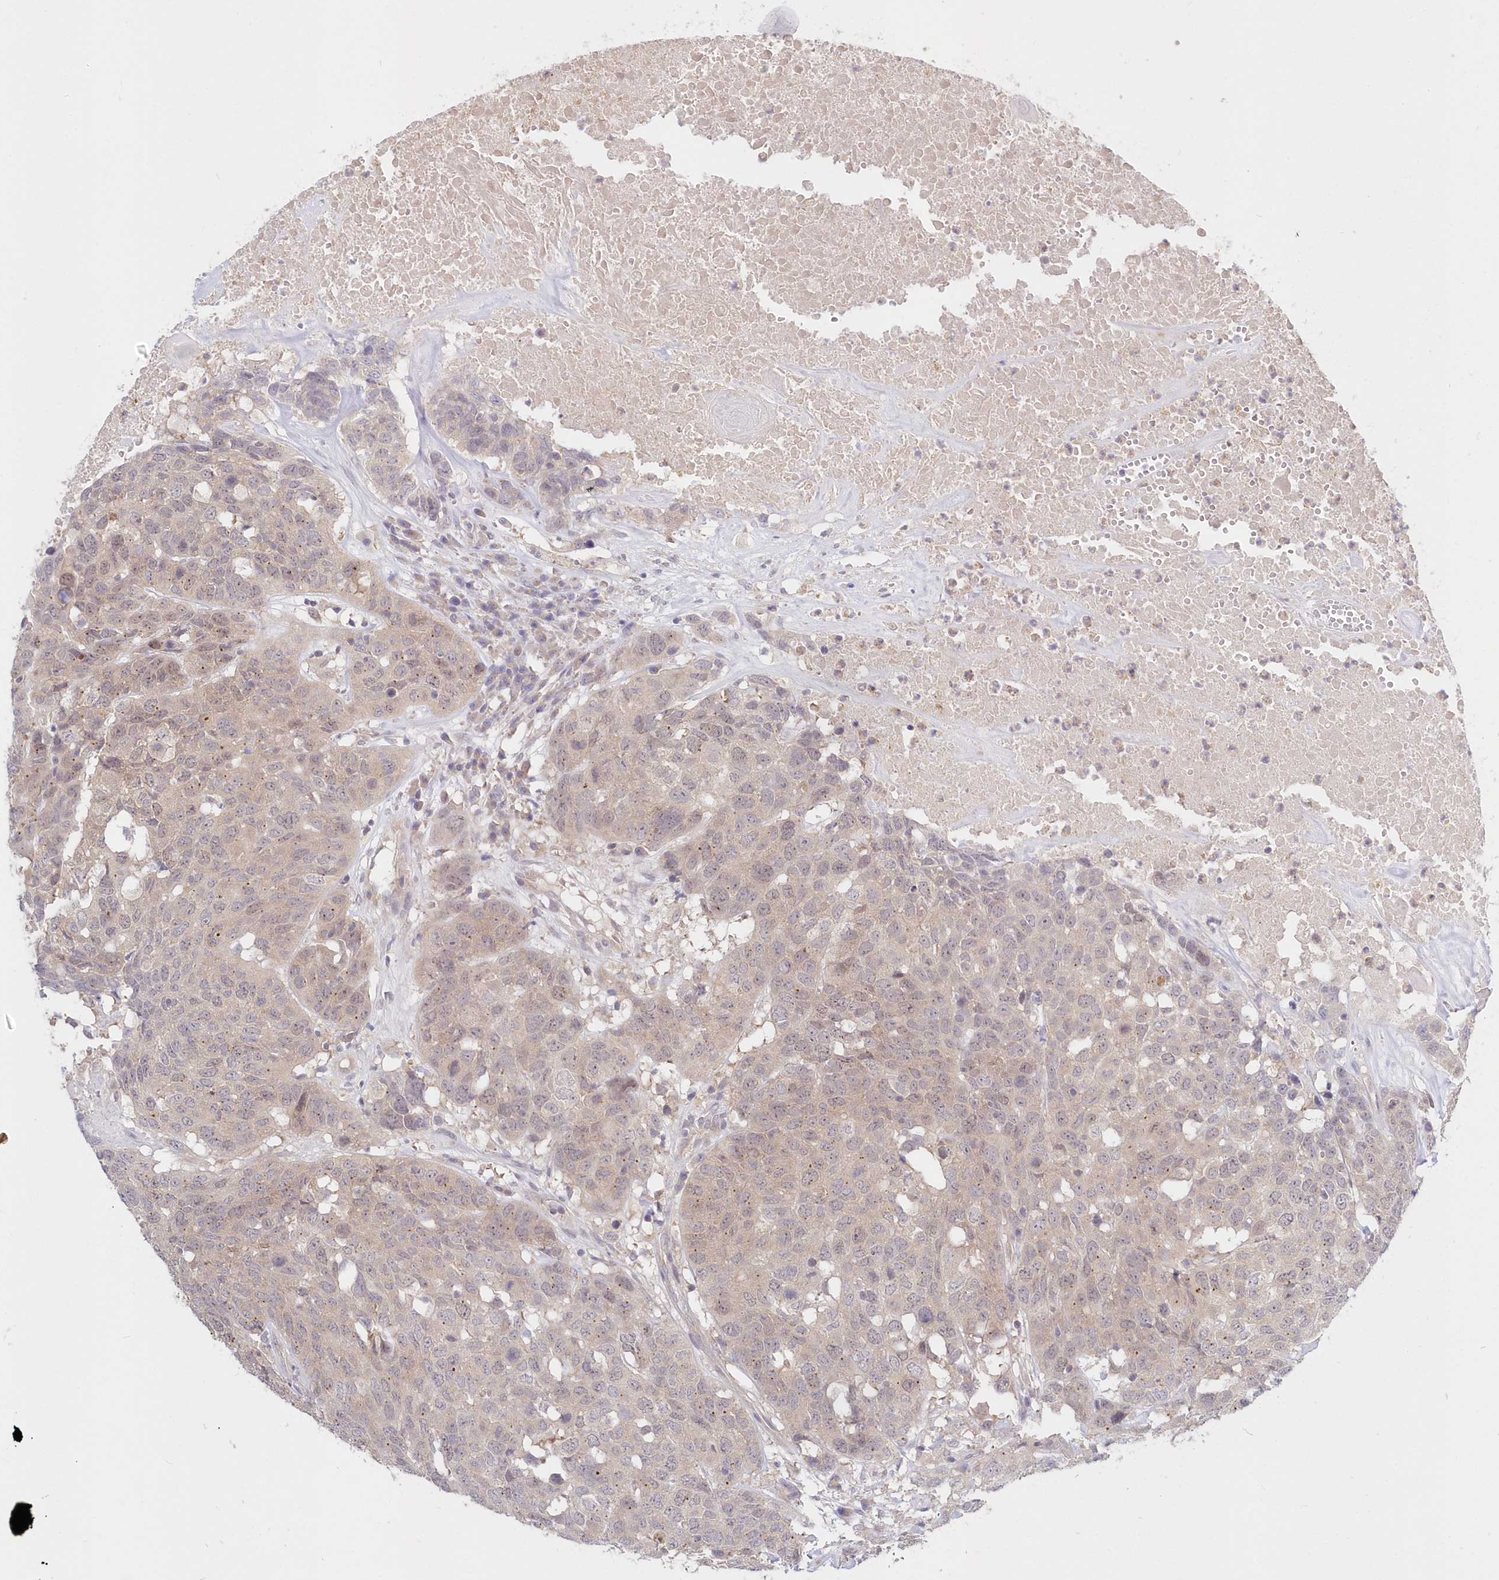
{"staining": {"intensity": "negative", "quantity": "none", "location": "none"}, "tissue": "head and neck cancer", "cell_type": "Tumor cells", "image_type": "cancer", "snomed": [{"axis": "morphology", "description": "Squamous cell carcinoma, NOS"}, {"axis": "topography", "description": "Head-Neck"}], "caption": "DAB immunohistochemical staining of head and neck squamous cell carcinoma shows no significant expression in tumor cells. (Stains: DAB immunohistochemistry with hematoxylin counter stain, Microscopy: brightfield microscopy at high magnification).", "gene": "KATNA1", "patient": {"sex": "male", "age": 66}}